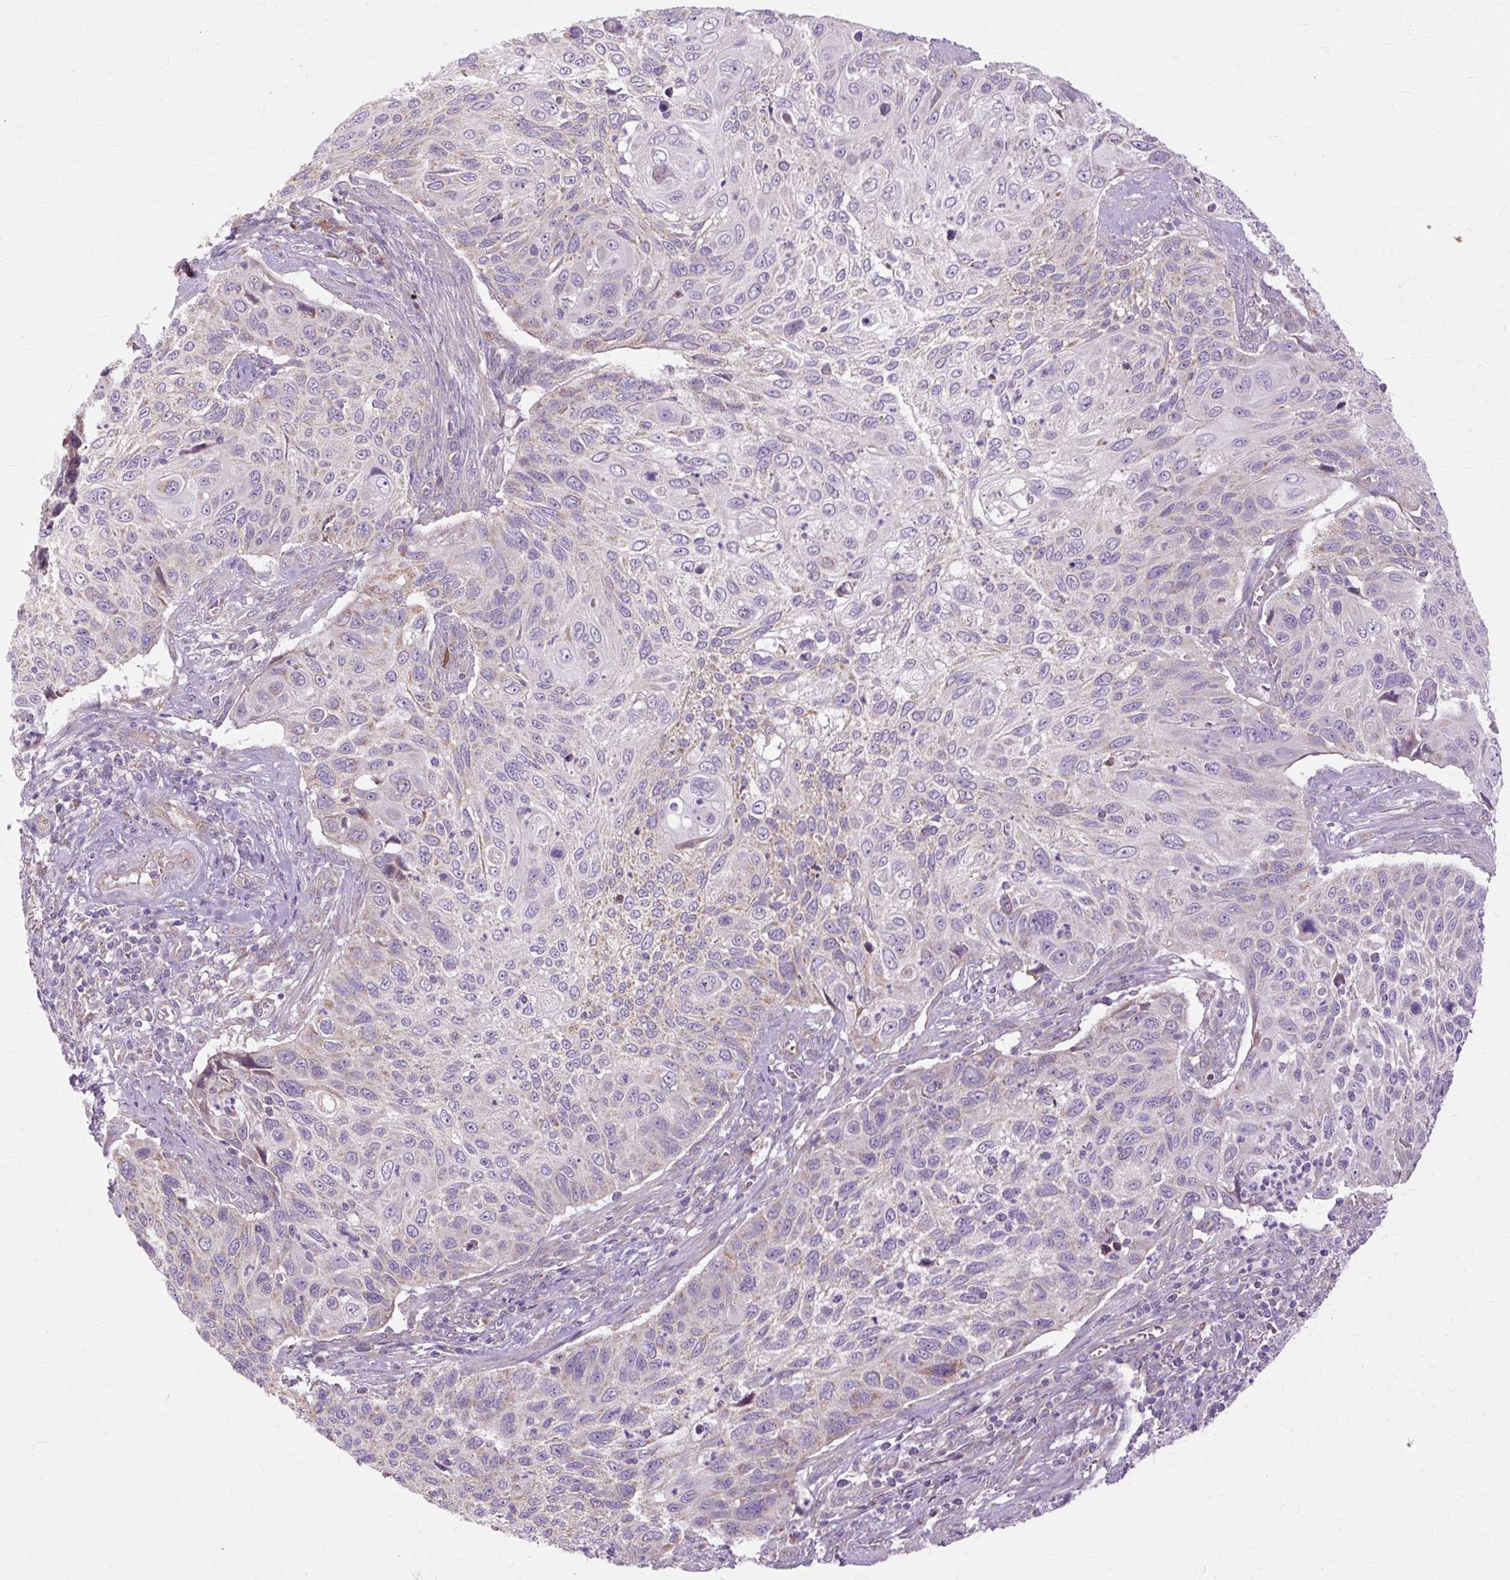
{"staining": {"intensity": "negative", "quantity": "none", "location": "none"}, "tissue": "cervical cancer", "cell_type": "Tumor cells", "image_type": "cancer", "snomed": [{"axis": "morphology", "description": "Squamous cell carcinoma, NOS"}, {"axis": "topography", "description": "Cervix"}], "caption": "Human squamous cell carcinoma (cervical) stained for a protein using IHC exhibits no staining in tumor cells.", "gene": "PDZD2", "patient": {"sex": "female", "age": 70}}